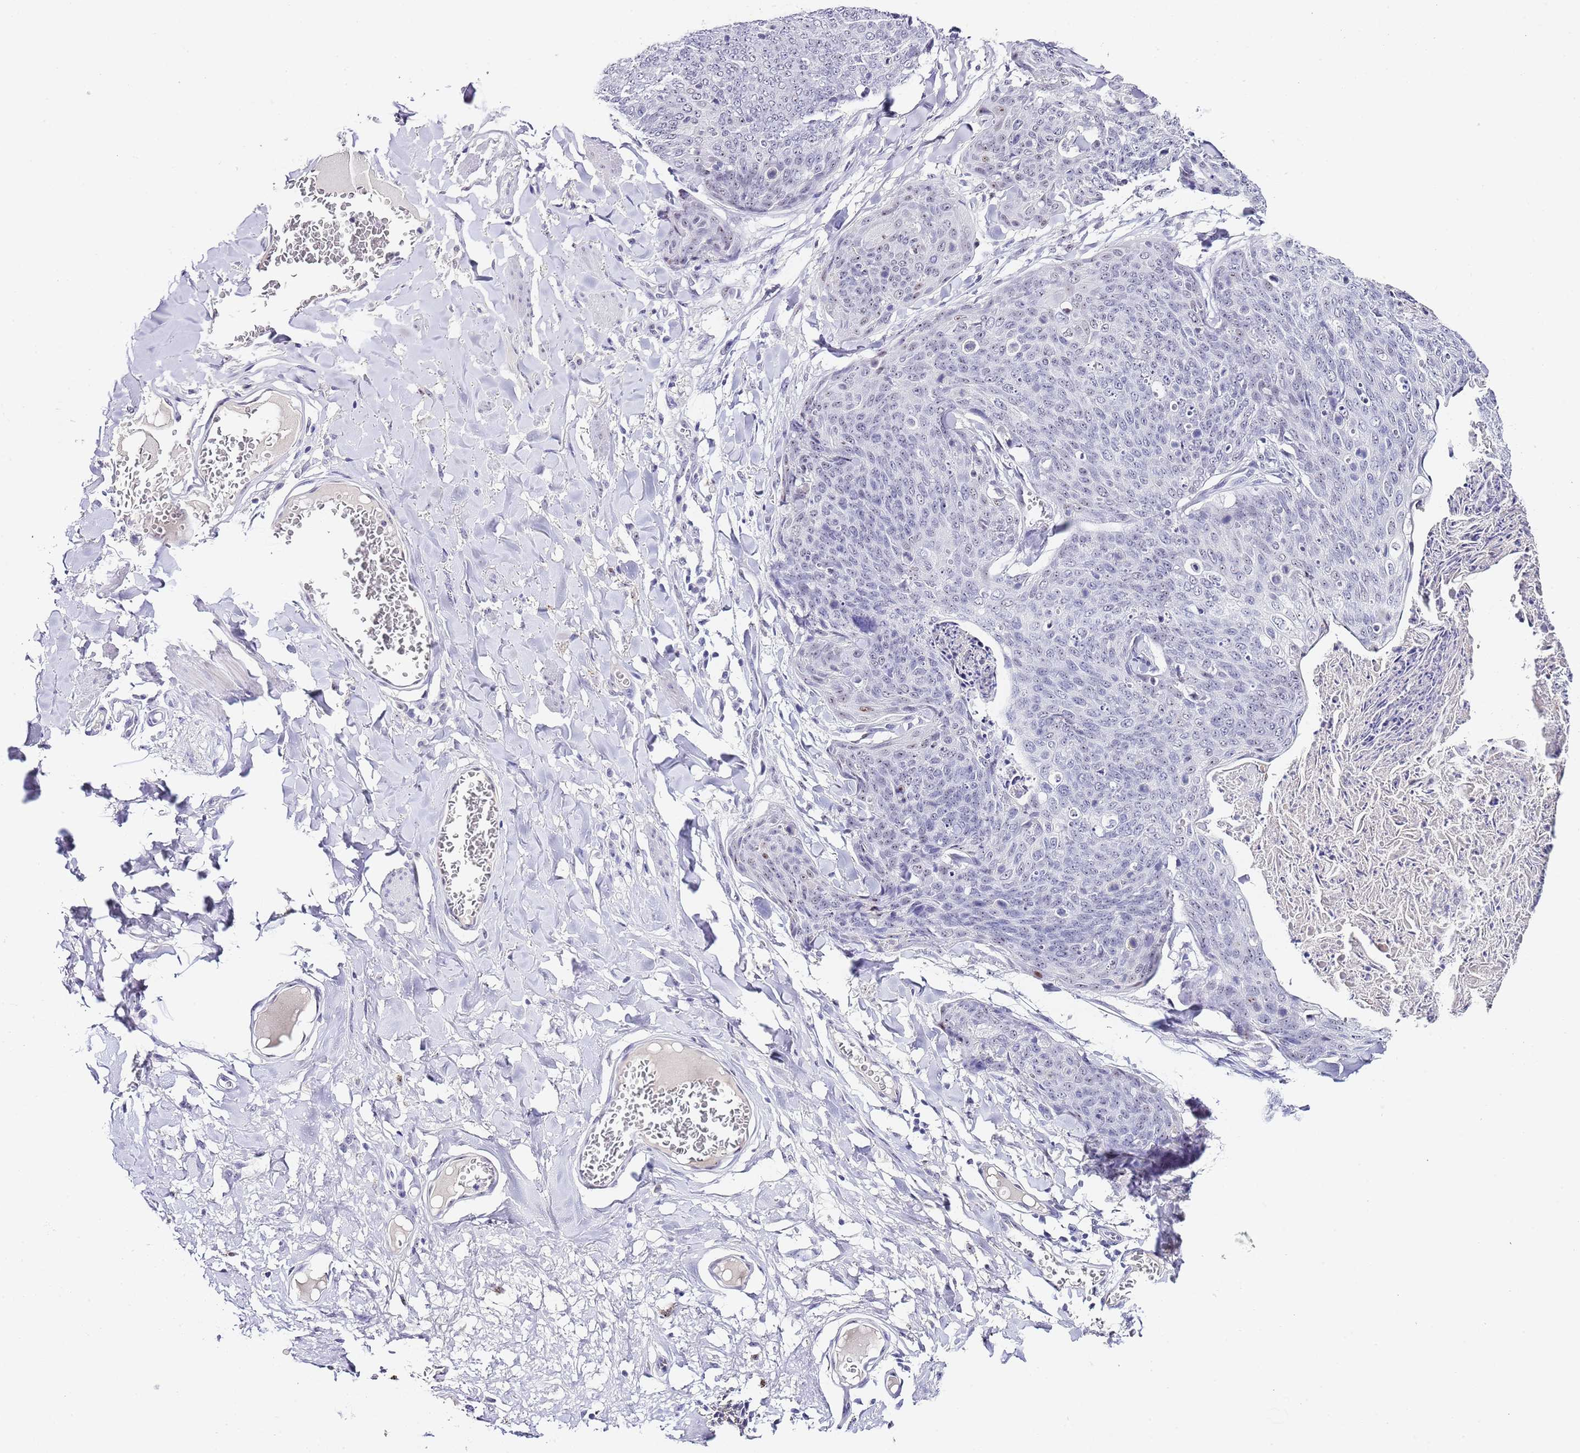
{"staining": {"intensity": "negative", "quantity": "none", "location": "none"}, "tissue": "skin cancer", "cell_type": "Tumor cells", "image_type": "cancer", "snomed": [{"axis": "morphology", "description": "Squamous cell carcinoma, NOS"}, {"axis": "topography", "description": "Skin"}, {"axis": "topography", "description": "Vulva"}], "caption": "This is a micrograph of immunohistochemistry (IHC) staining of squamous cell carcinoma (skin), which shows no positivity in tumor cells. (DAB immunohistochemistry (IHC) visualized using brightfield microscopy, high magnification).", "gene": "NOP56", "patient": {"sex": "female", "age": 85}}